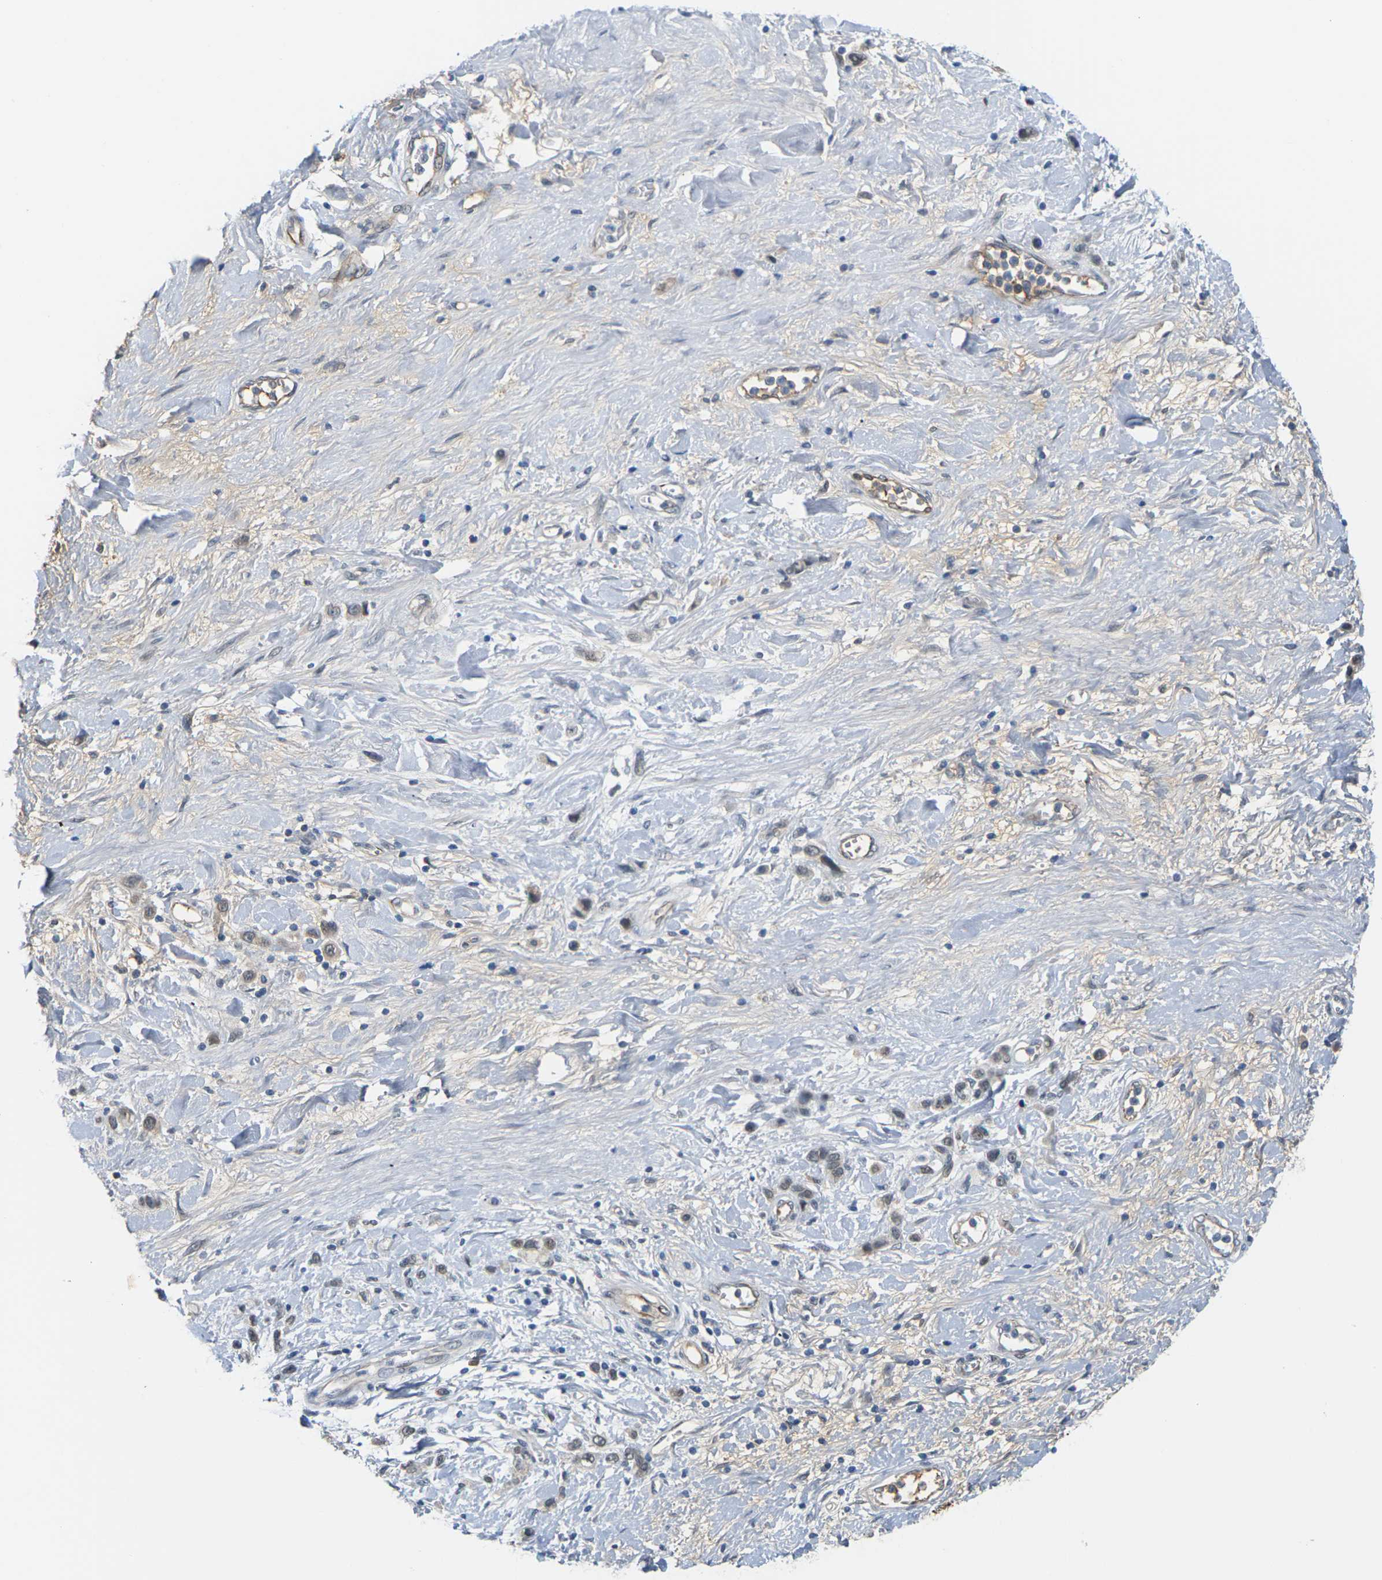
{"staining": {"intensity": "weak", "quantity": ">75%", "location": "cytoplasmic/membranous,nuclear"}, "tissue": "stomach cancer", "cell_type": "Tumor cells", "image_type": "cancer", "snomed": [{"axis": "morphology", "description": "Normal tissue, NOS"}, {"axis": "morphology", "description": "Adenocarcinoma, NOS"}, {"axis": "morphology", "description": "Adenocarcinoma, High grade"}, {"axis": "topography", "description": "Stomach, upper"}, {"axis": "topography", "description": "Stomach"}], "caption": "Tumor cells display low levels of weak cytoplasmic/membranous and nuclear positivity in approximately >75% of cells in human stomach cancer (adenocarcinoma). Nuclei are stained in blue.", "gene": "PKP2", "patient": {"sex": "female", "age": 65}}